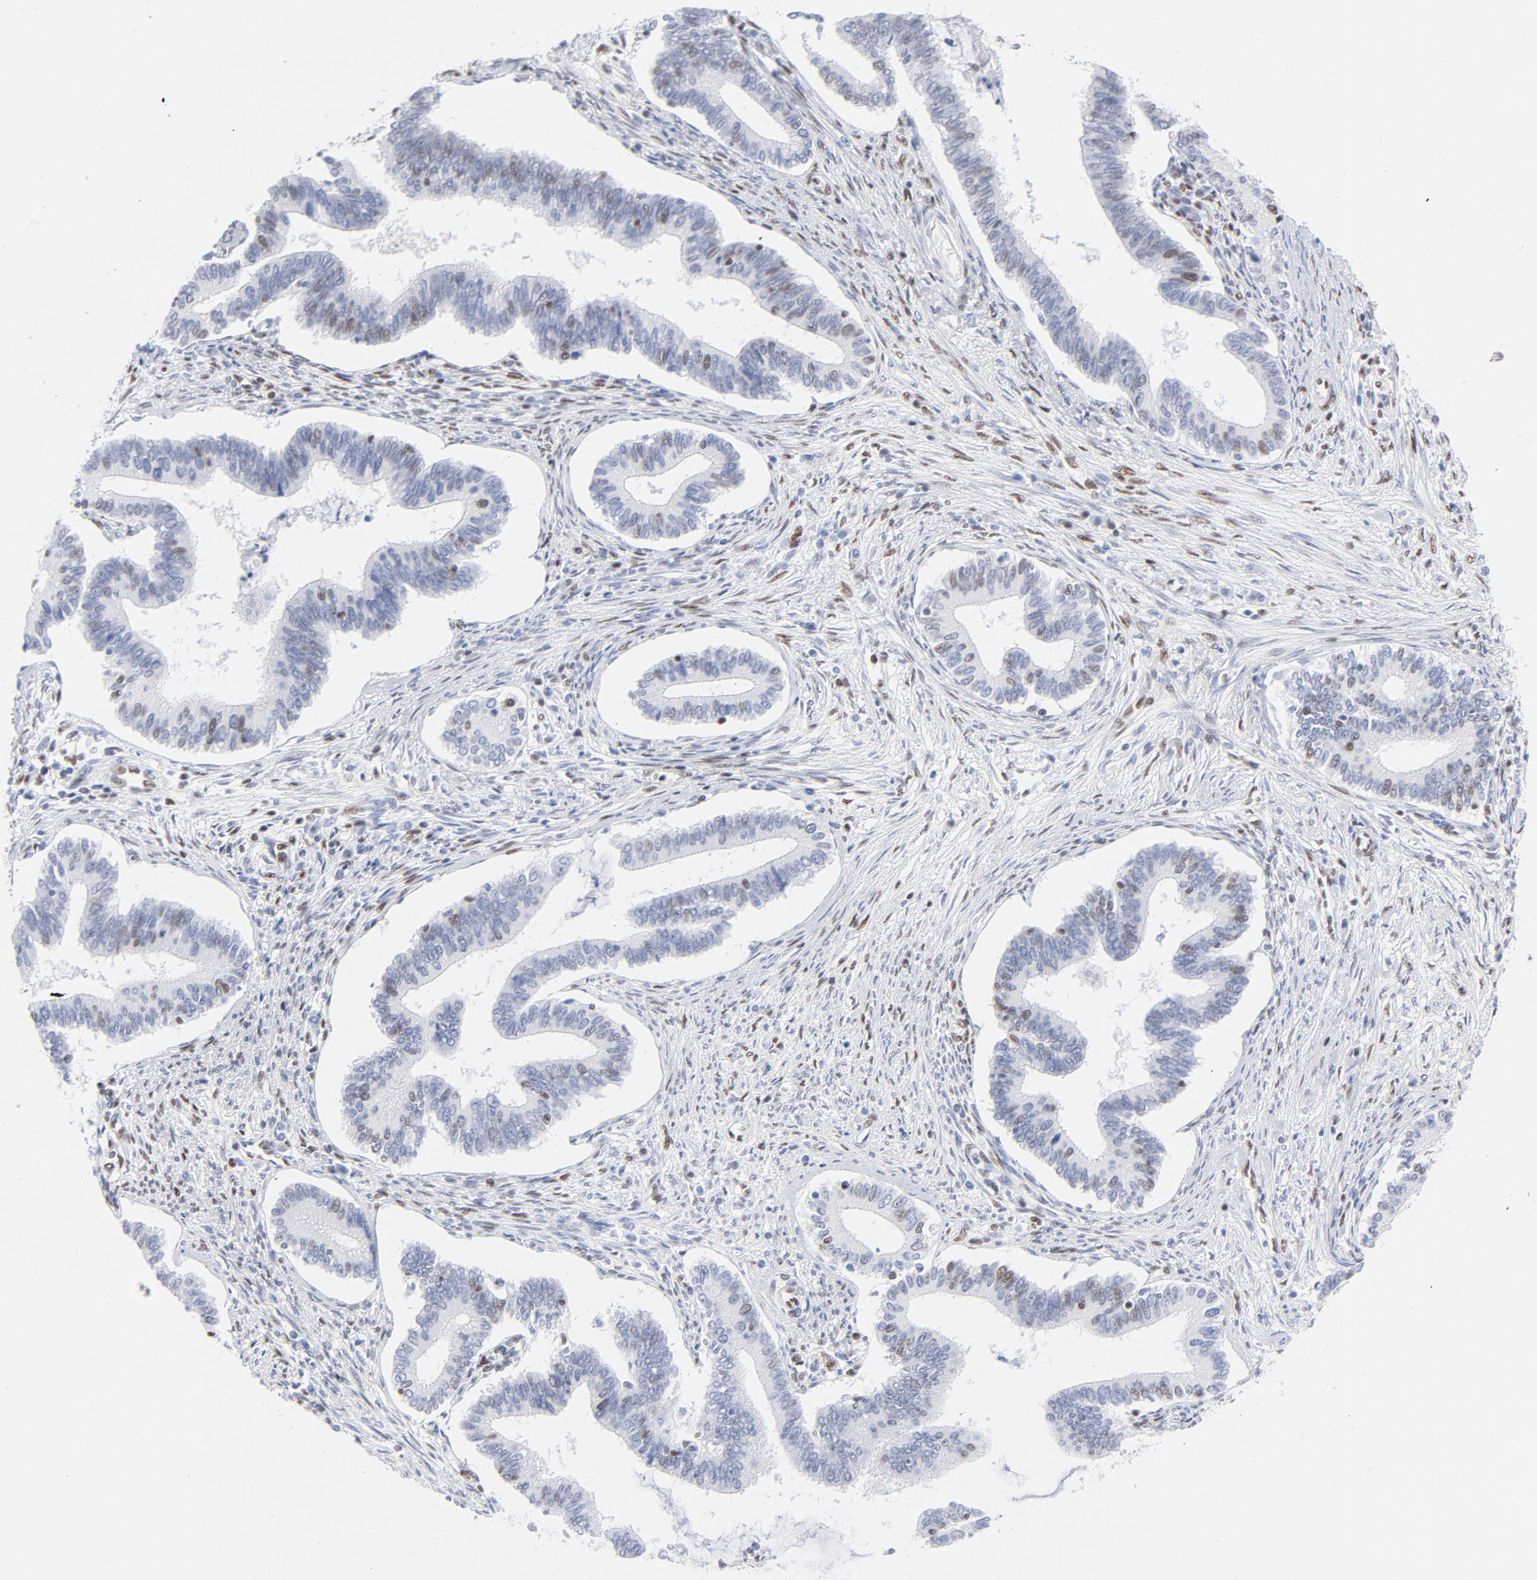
{"staining": {"intensity": "weak", "quantity": "<25%", "location": "nuclear"}, "tissue": "cervical cancer", "cell_type": "Tumor cells", "image_type": "cancer", "snomed": [{"axis": "morphology", "description": "Adenocarcinoma, NOS"}, {"axis": "topography", "description": "Cervix"}], "caption": "Immunohistochemistry (IHC) histopathology image of neoplastic tissue: cervical adenocarcinoma stained with DAB (3,3'-diaminobenzidine) shows no significant protein staining in tumor cells.", "gene": "ATF2", "patient": {"sex": "female", "age": 36}}